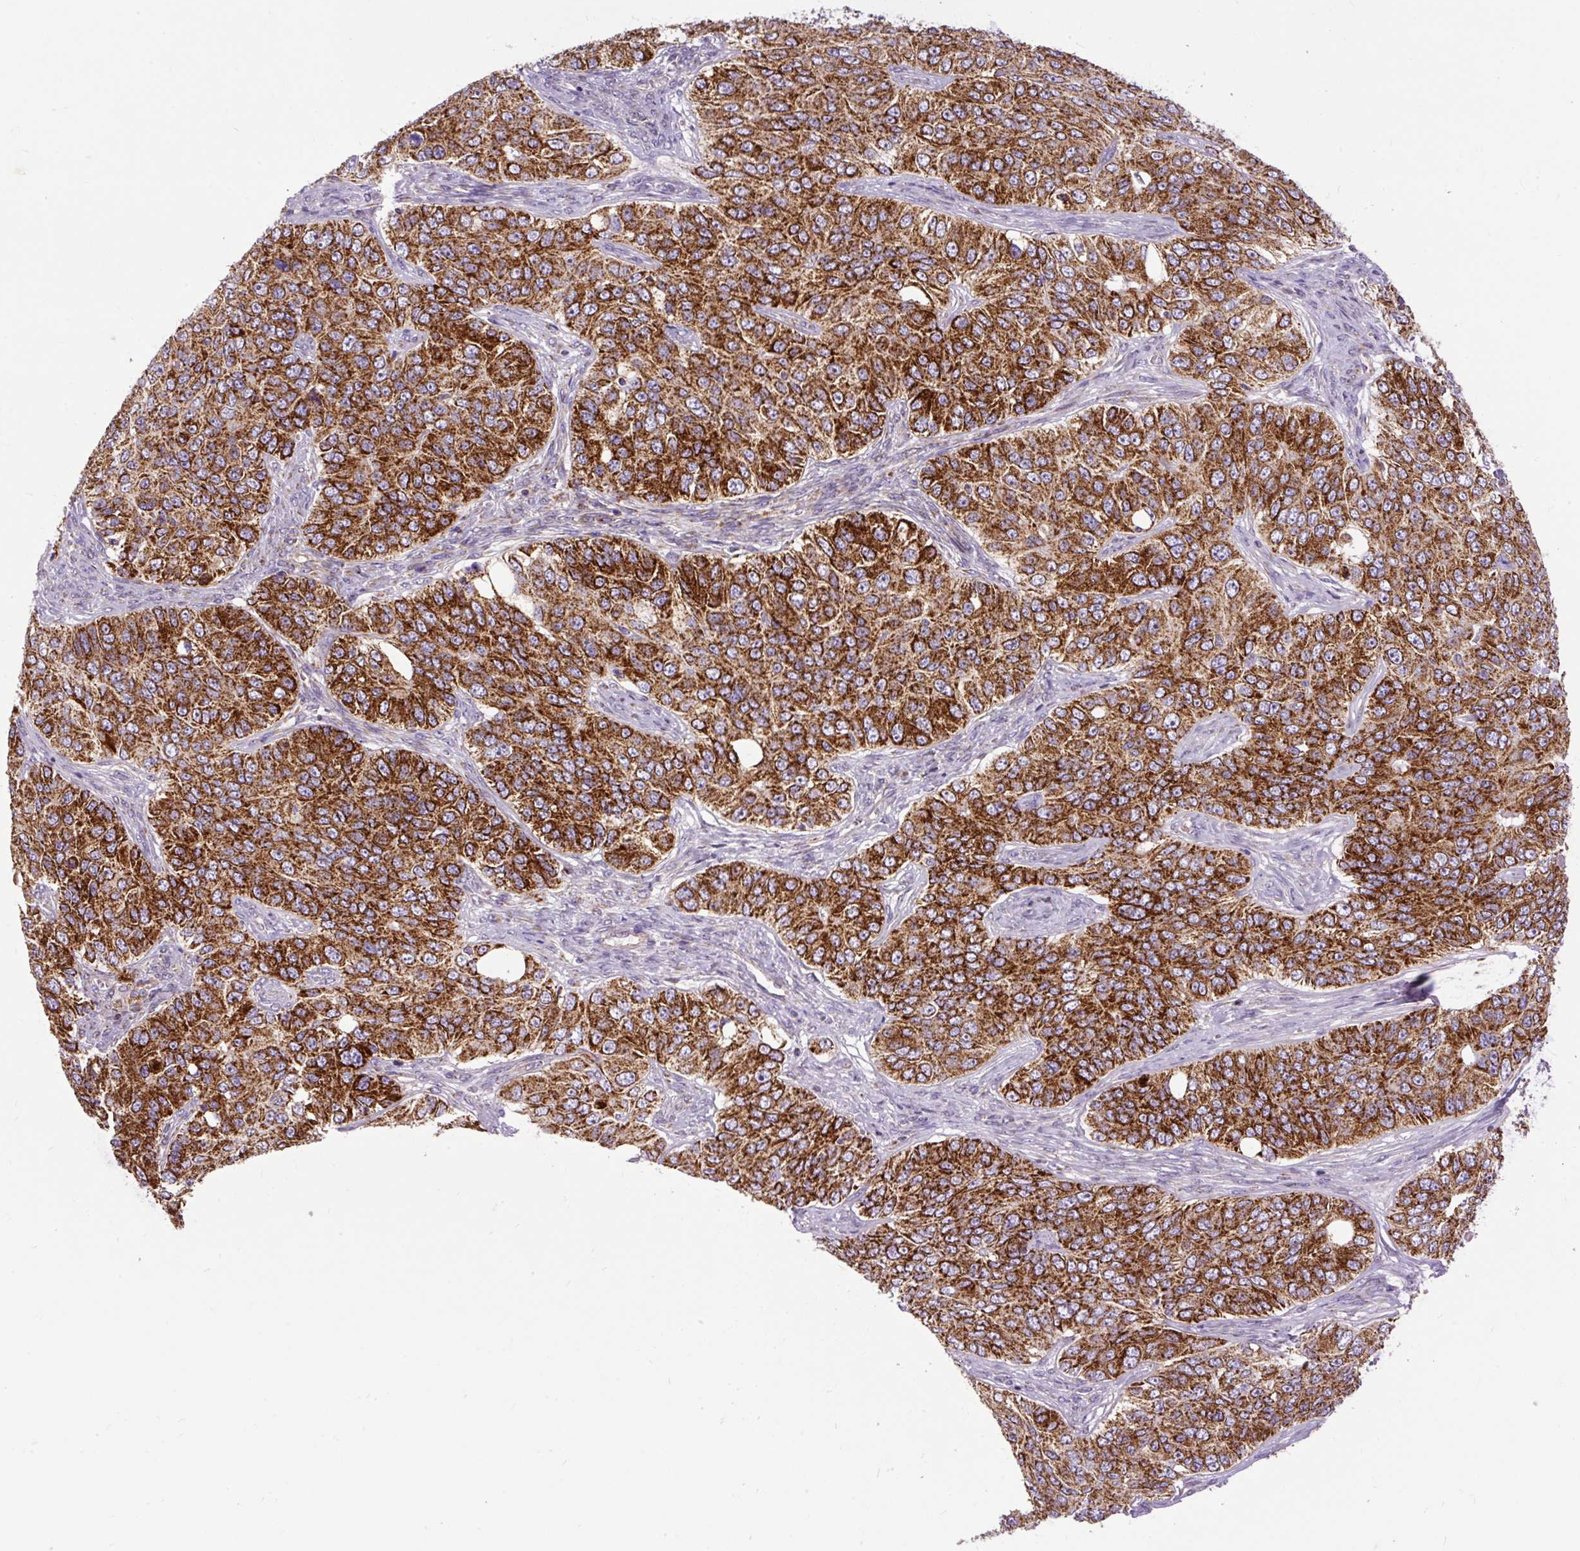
{"staining": {"intensity": "strong", "quantity": ">75%", "location": "cytoplasmic/membranous"}, "tissue": "ovarian cancer", "cell_type": "Tumor cells", "image_type": "cancer", "snomed": [{"axis": "morphology", "description": "Carcinoma, endometroid"}, {"axis": "topography", "description": "Ovary"}], "caption": "High-magnification brightfield microscopy of ovarian cancer stained with DAB (3,3'-diaminobenzidine) (brown) and counterstained with hematoxylin (blue). tumor cells exhibit strong cytoplasmic/membranous expression is appreciated in about>75% of cells.", "gene": "TOMM40", "patient": {"sex": "female", "age": 51}}